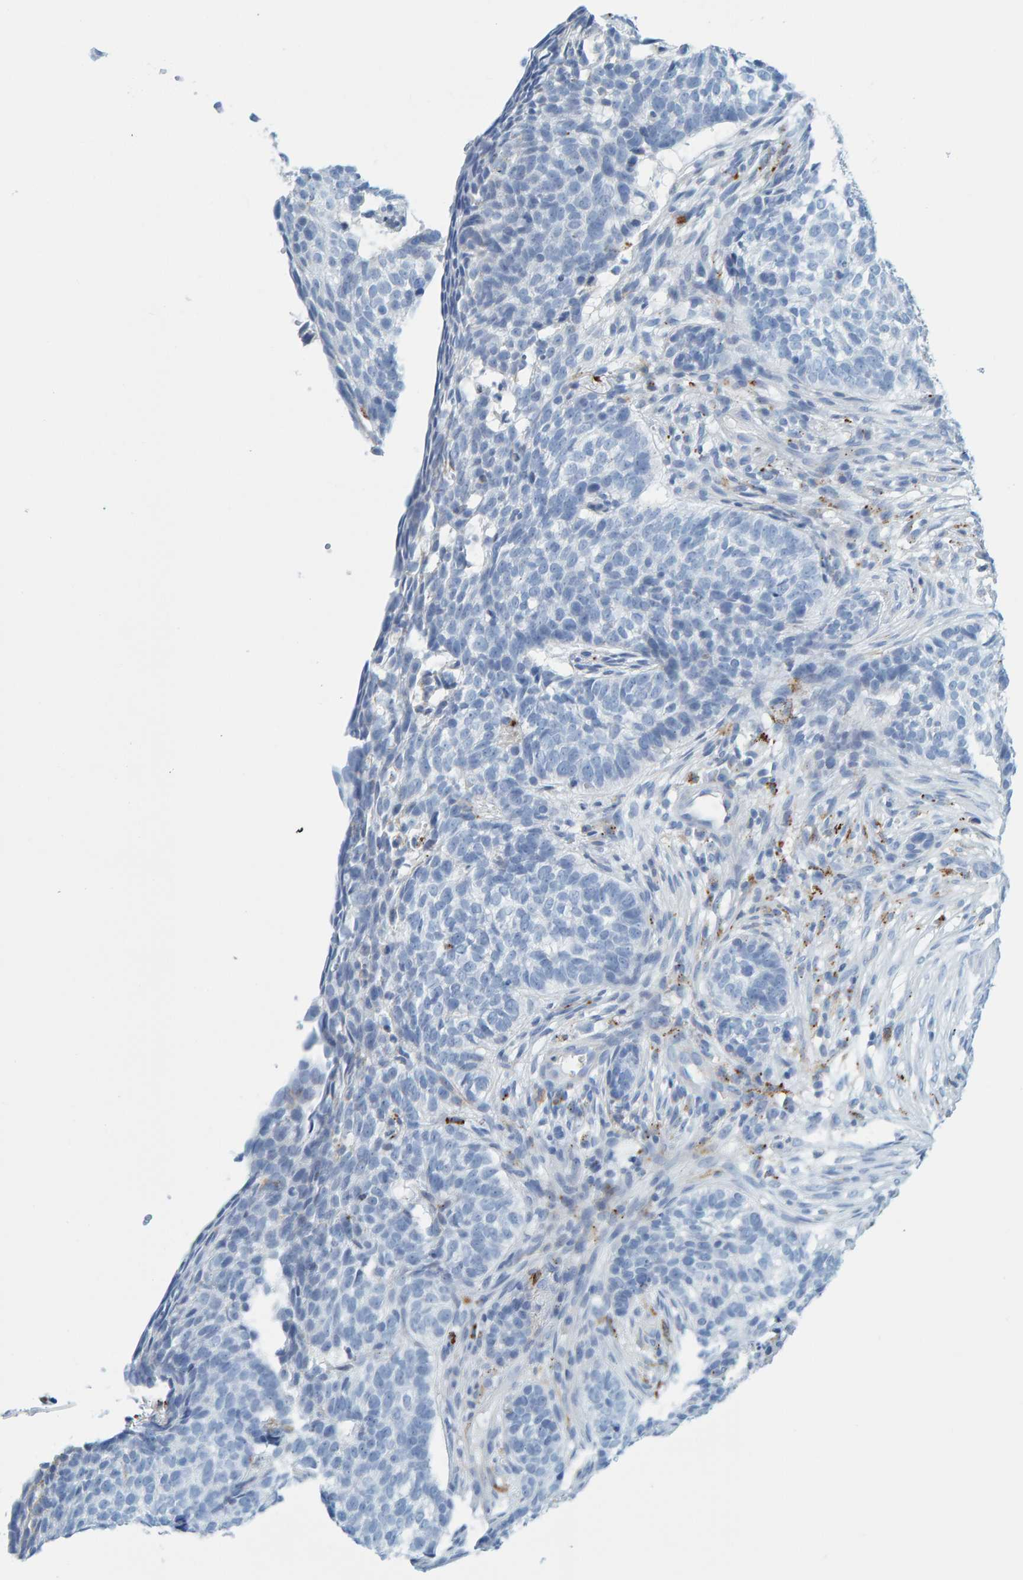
{"staining": {"intensity": "negative", "quantity": "none", "location": "none"}, "tissue": "skin cancer", "cell_type": "Tumor cells", "image_type": "cancer", "snomed": [{"axis": "morphology", "description": "Basal cell carcinoma"}, {"axis": "topography", "description": "Skin"}], "caption": "This photomicrograph is of skin basal cell carcinoma stained with immunohistochemistry (IHC) to label a protein in brown with the nuclei are counter-stained blue. There is no staining in tumor cells.", "gene": "BIN3", "patient": {"sex": "male", "age": 85}}